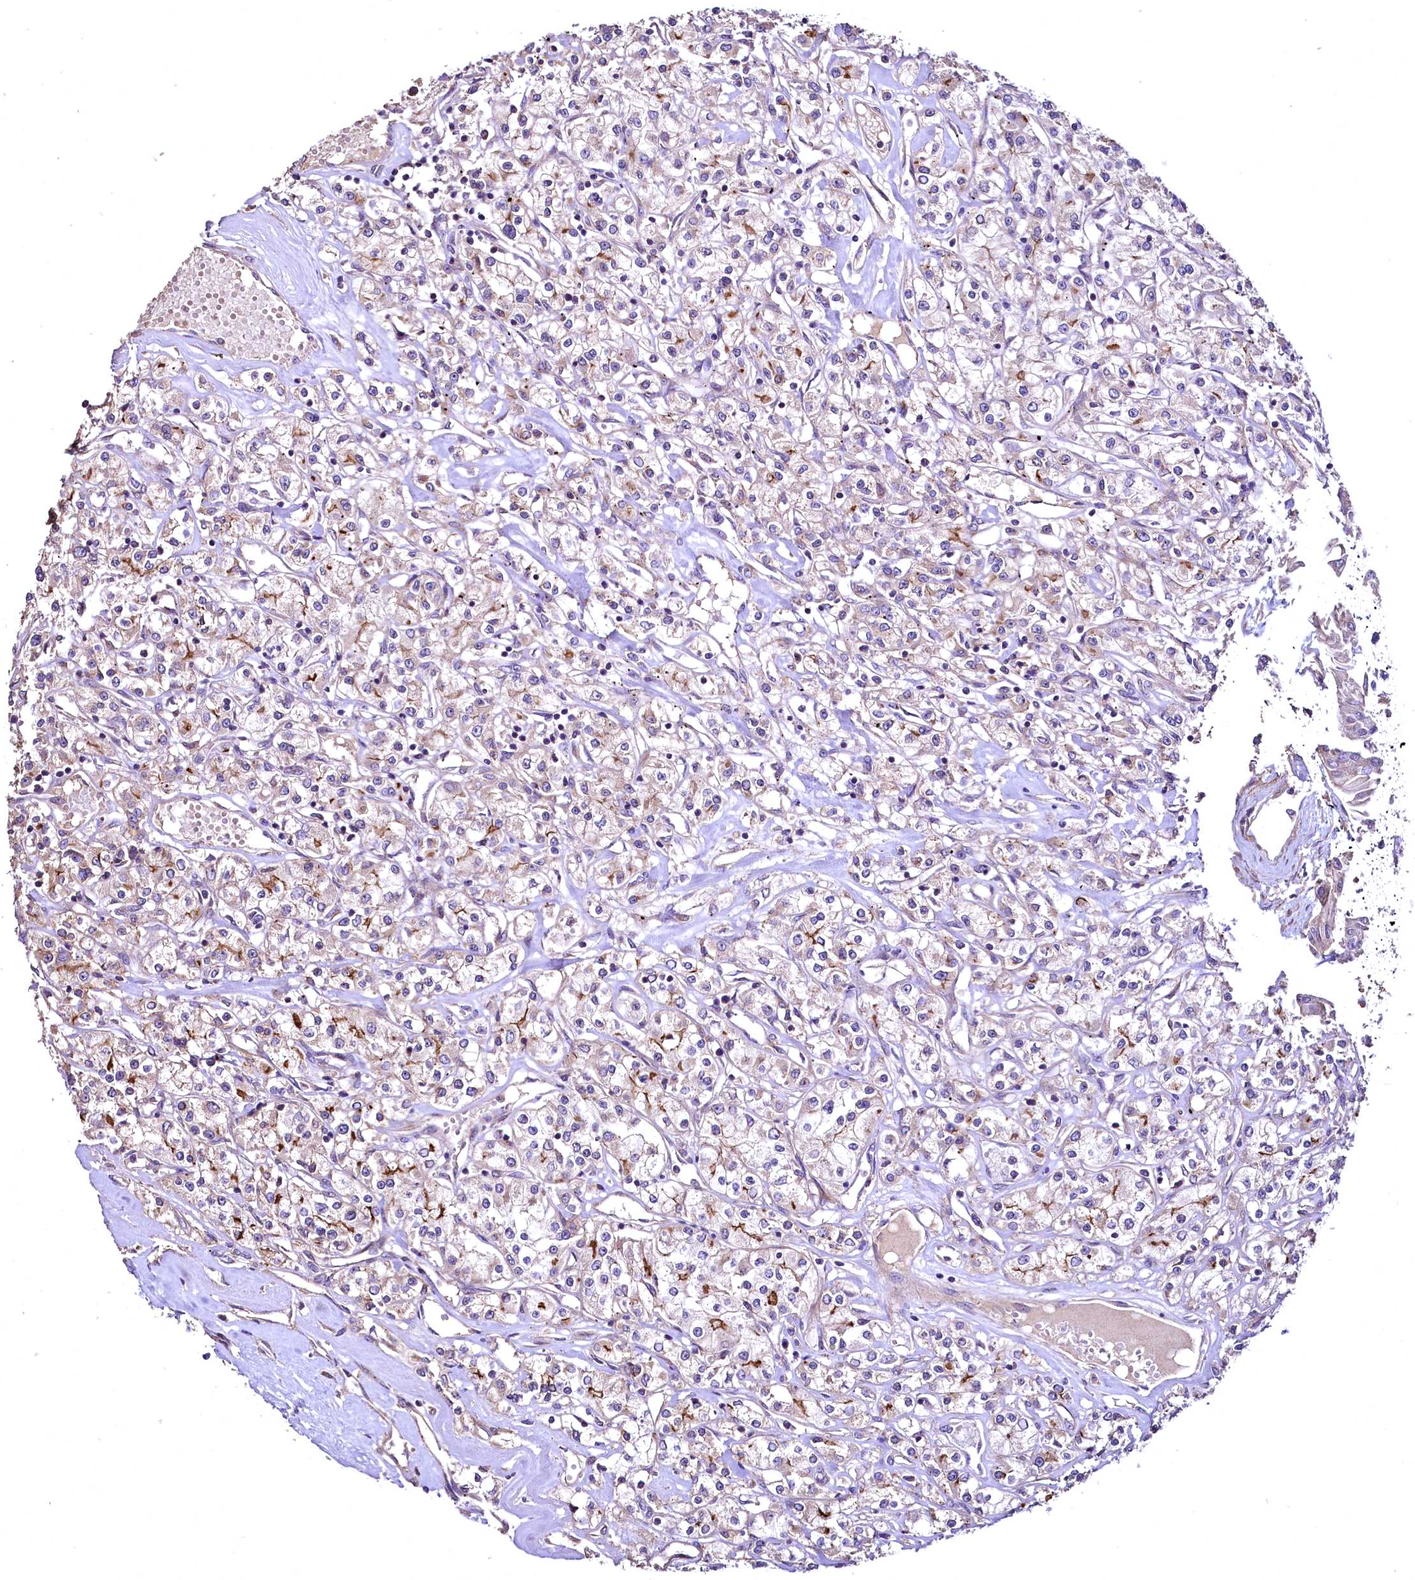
{"staining": {"intensity": "weak", "quantity": ">75%", "location": "cytoplasmic/membranous"}, "tissue": "renal cancer", "cell_type": "Tumor cells", "image_type": "cancer", "snomed": [{"axis": "morphology", "description": "Adenocarcinoma, NOS"}, {"axis": "topography", "description": "Kidney"}], "caption": "This is an image of IHC staining of renal cancer, which shows weak expression in the cytoplasmic/membranous of tumor cells.", "gene": "TBCEL", "patient": {"sex": "female", "age": 59}}